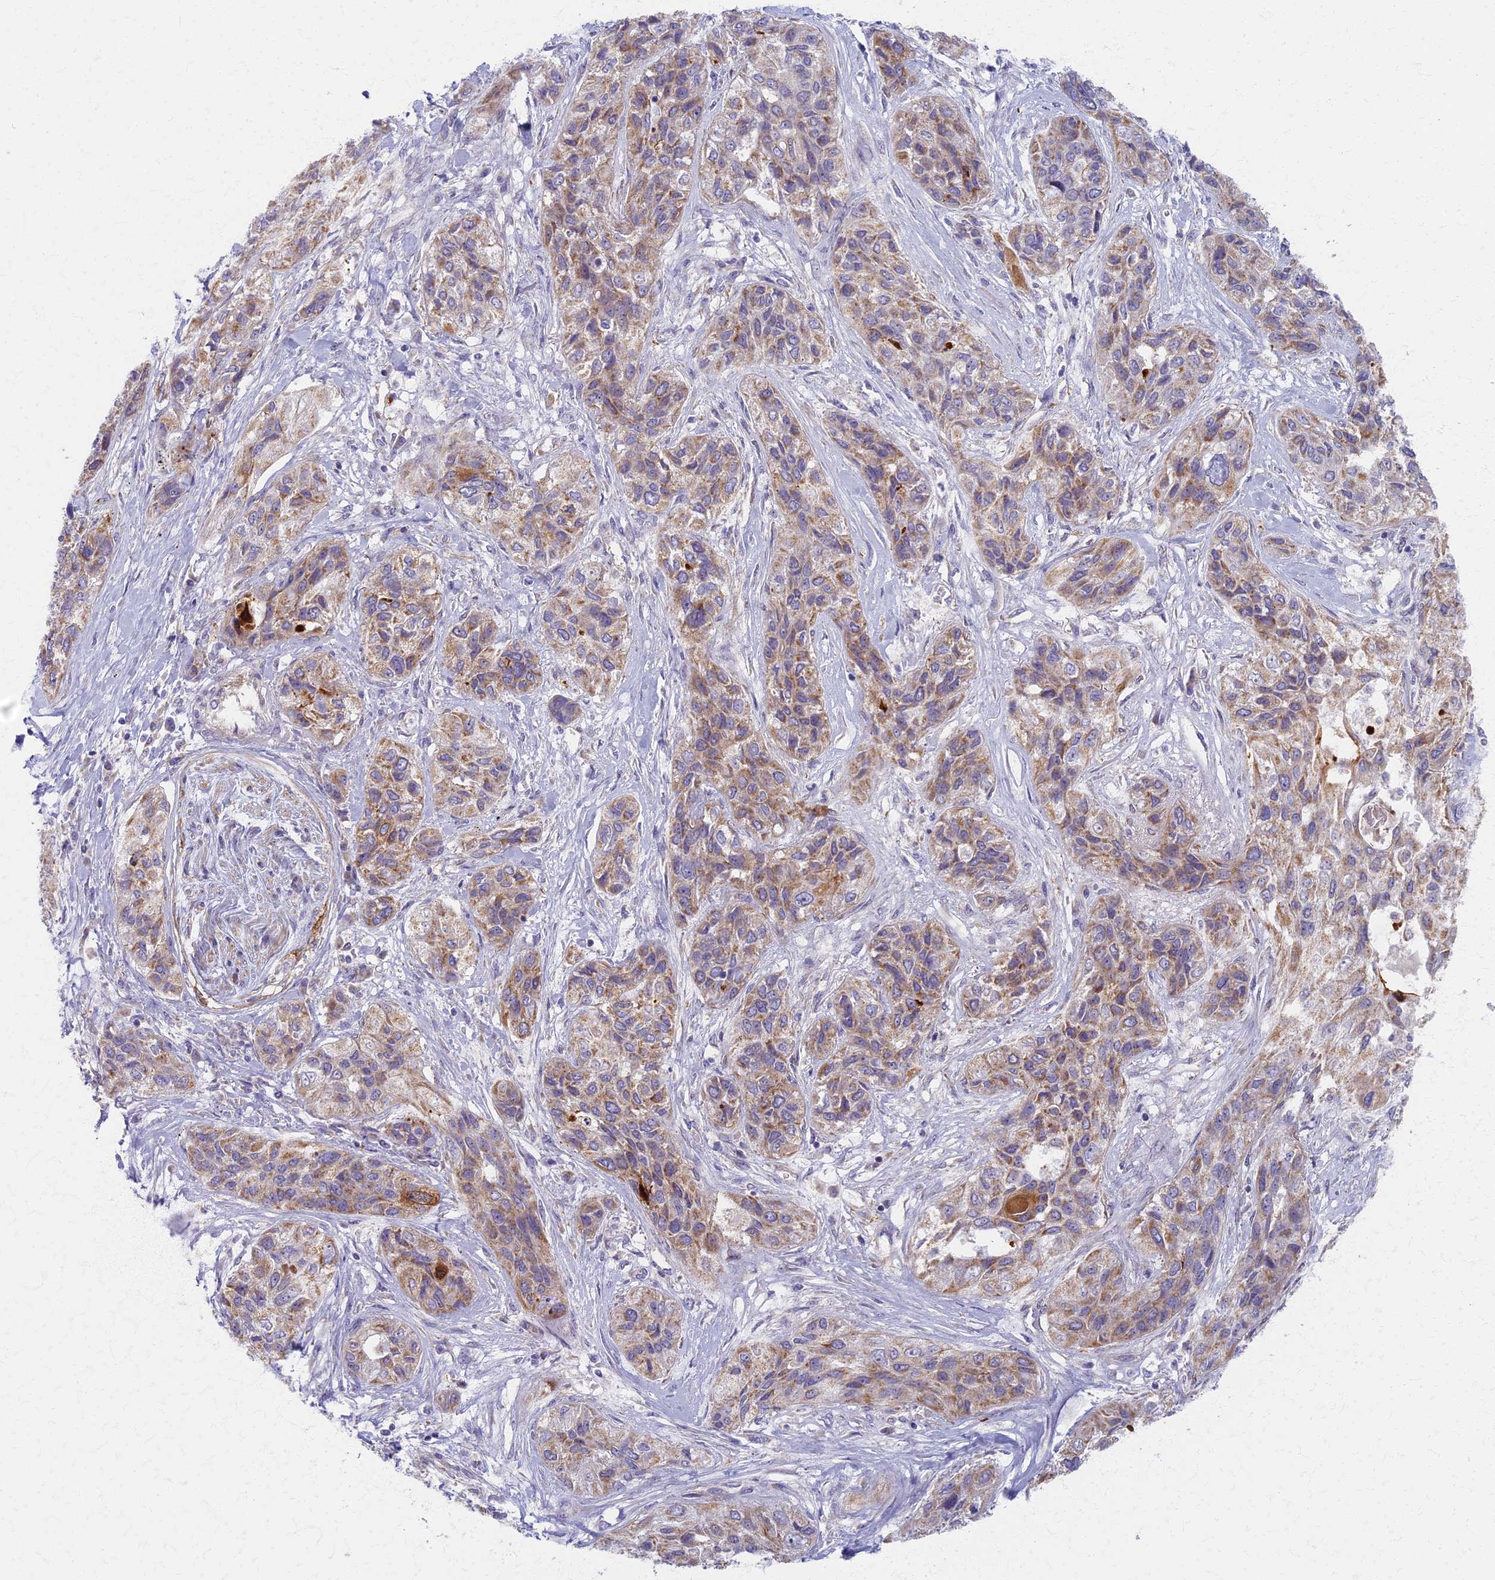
{"staining": {"intensity": "moderate", "quantity": "25%-75%", "location": "cytoplasmic/membranous"}, "tissue": "lung cancer", "cell_type": "Tumor cells", "image_type": "cancer", "snomed": [{"axis": "morphology", "description": "Squamous cell carcinoma, NOS"}, {"axis": "topography", "description": "Lung"}], "caption": "Immunohistochemistry (IHC) of human lung cancer (squamous cell carcinoma) displays medium levels of moderate cytoplasmic/membranous staining in approximately 25%-75% of tumor cells.", "gene": "MRPS25", "patient": {"sex": "female", "age": 70}}